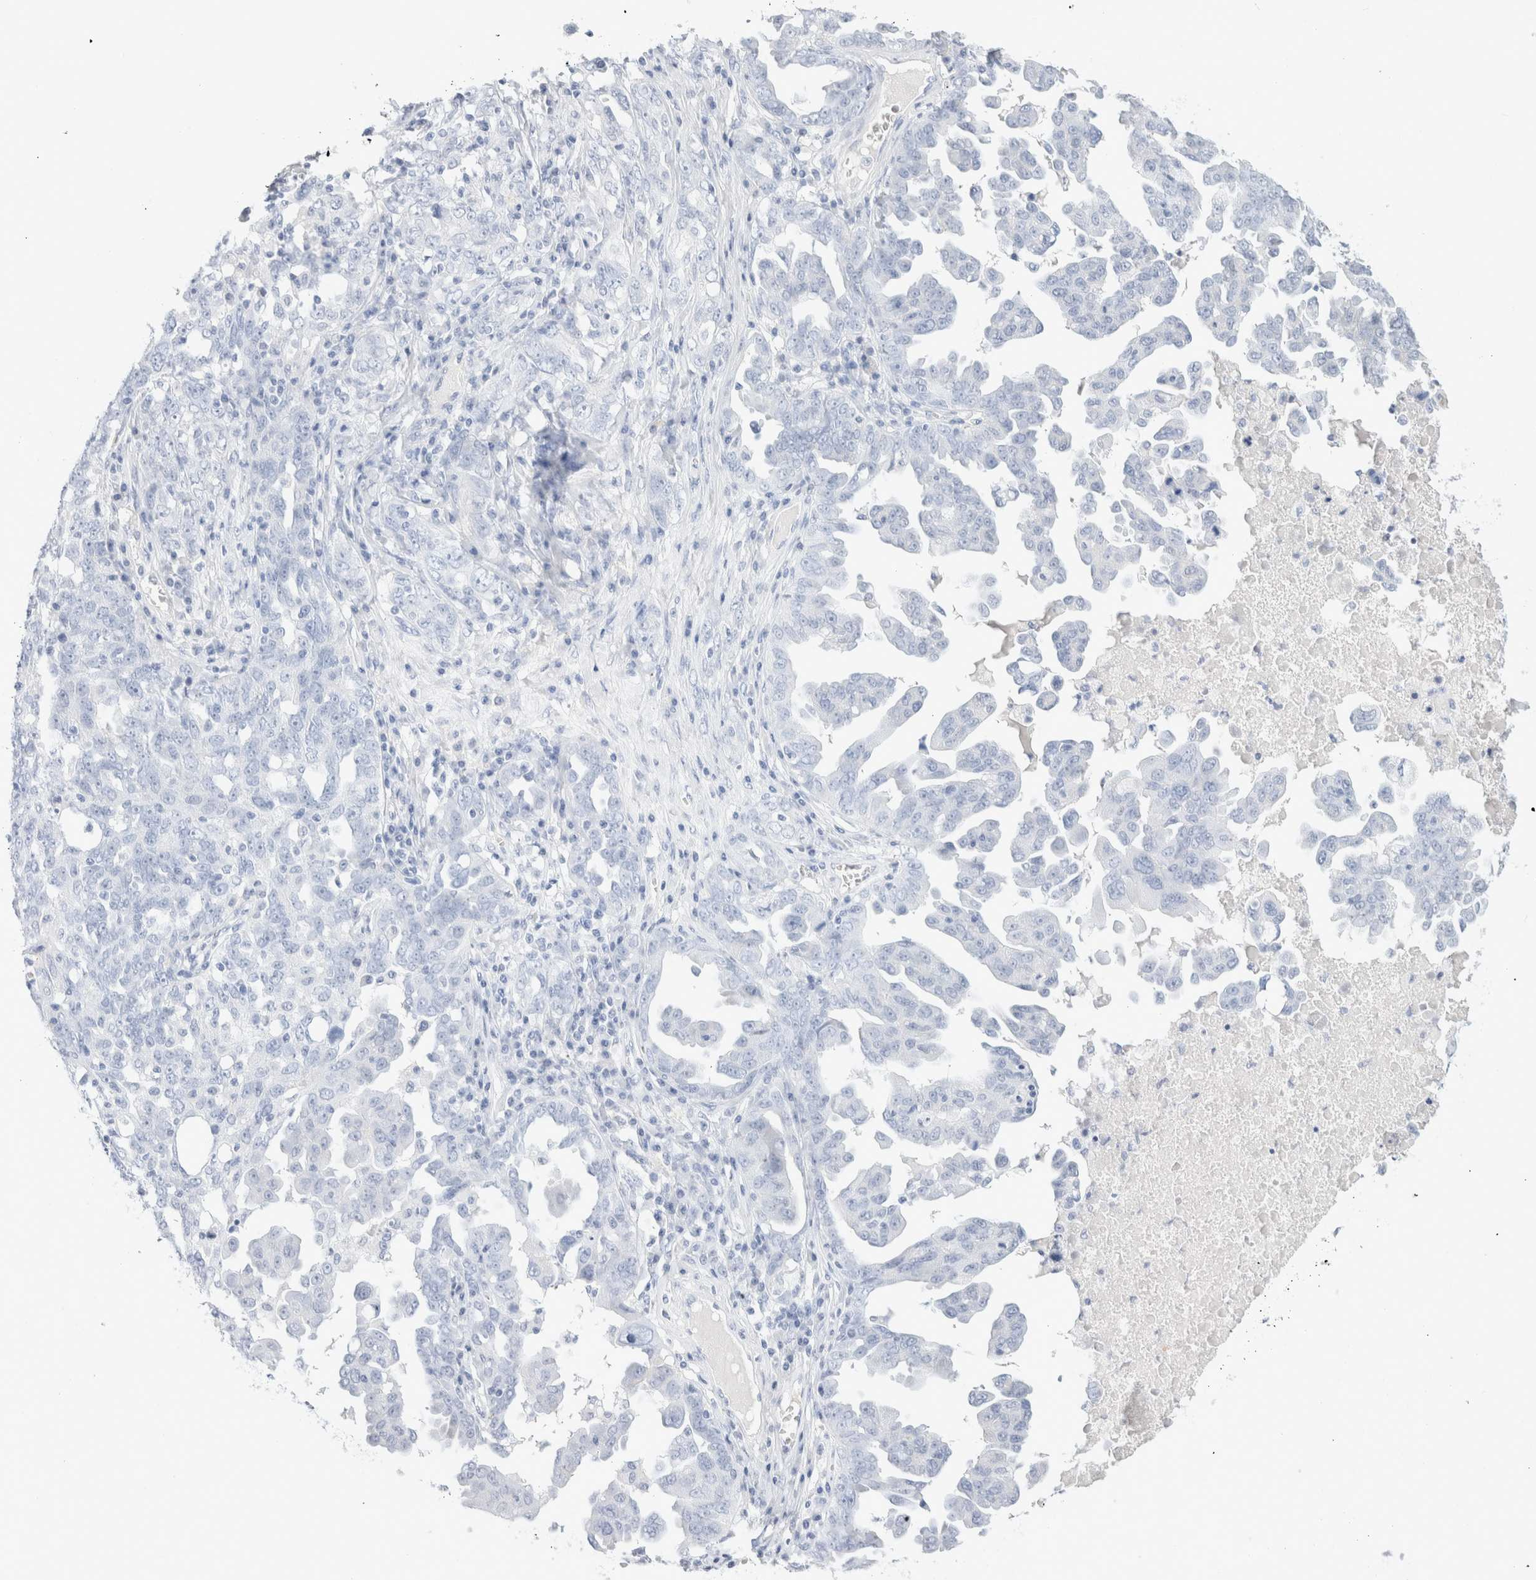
{"staining": {"intensity": "negative", "quantity": "none", "location": "none"}, "tissue": "ovarian cancer", "cell_type": "Tumor cells", "image_type": "cancer", "snomed": [{"axis": "morphology", "description": "Carcinoma, endometroid"}, {"axis": "topography", "description": "Ovary"}], "caption": "Immunohistochemistry (IHC) of ovarian cancer exhibits no expression in tumor cells.", "gene": "ARG1", "patient": {"sex": "female", "age": 62}}